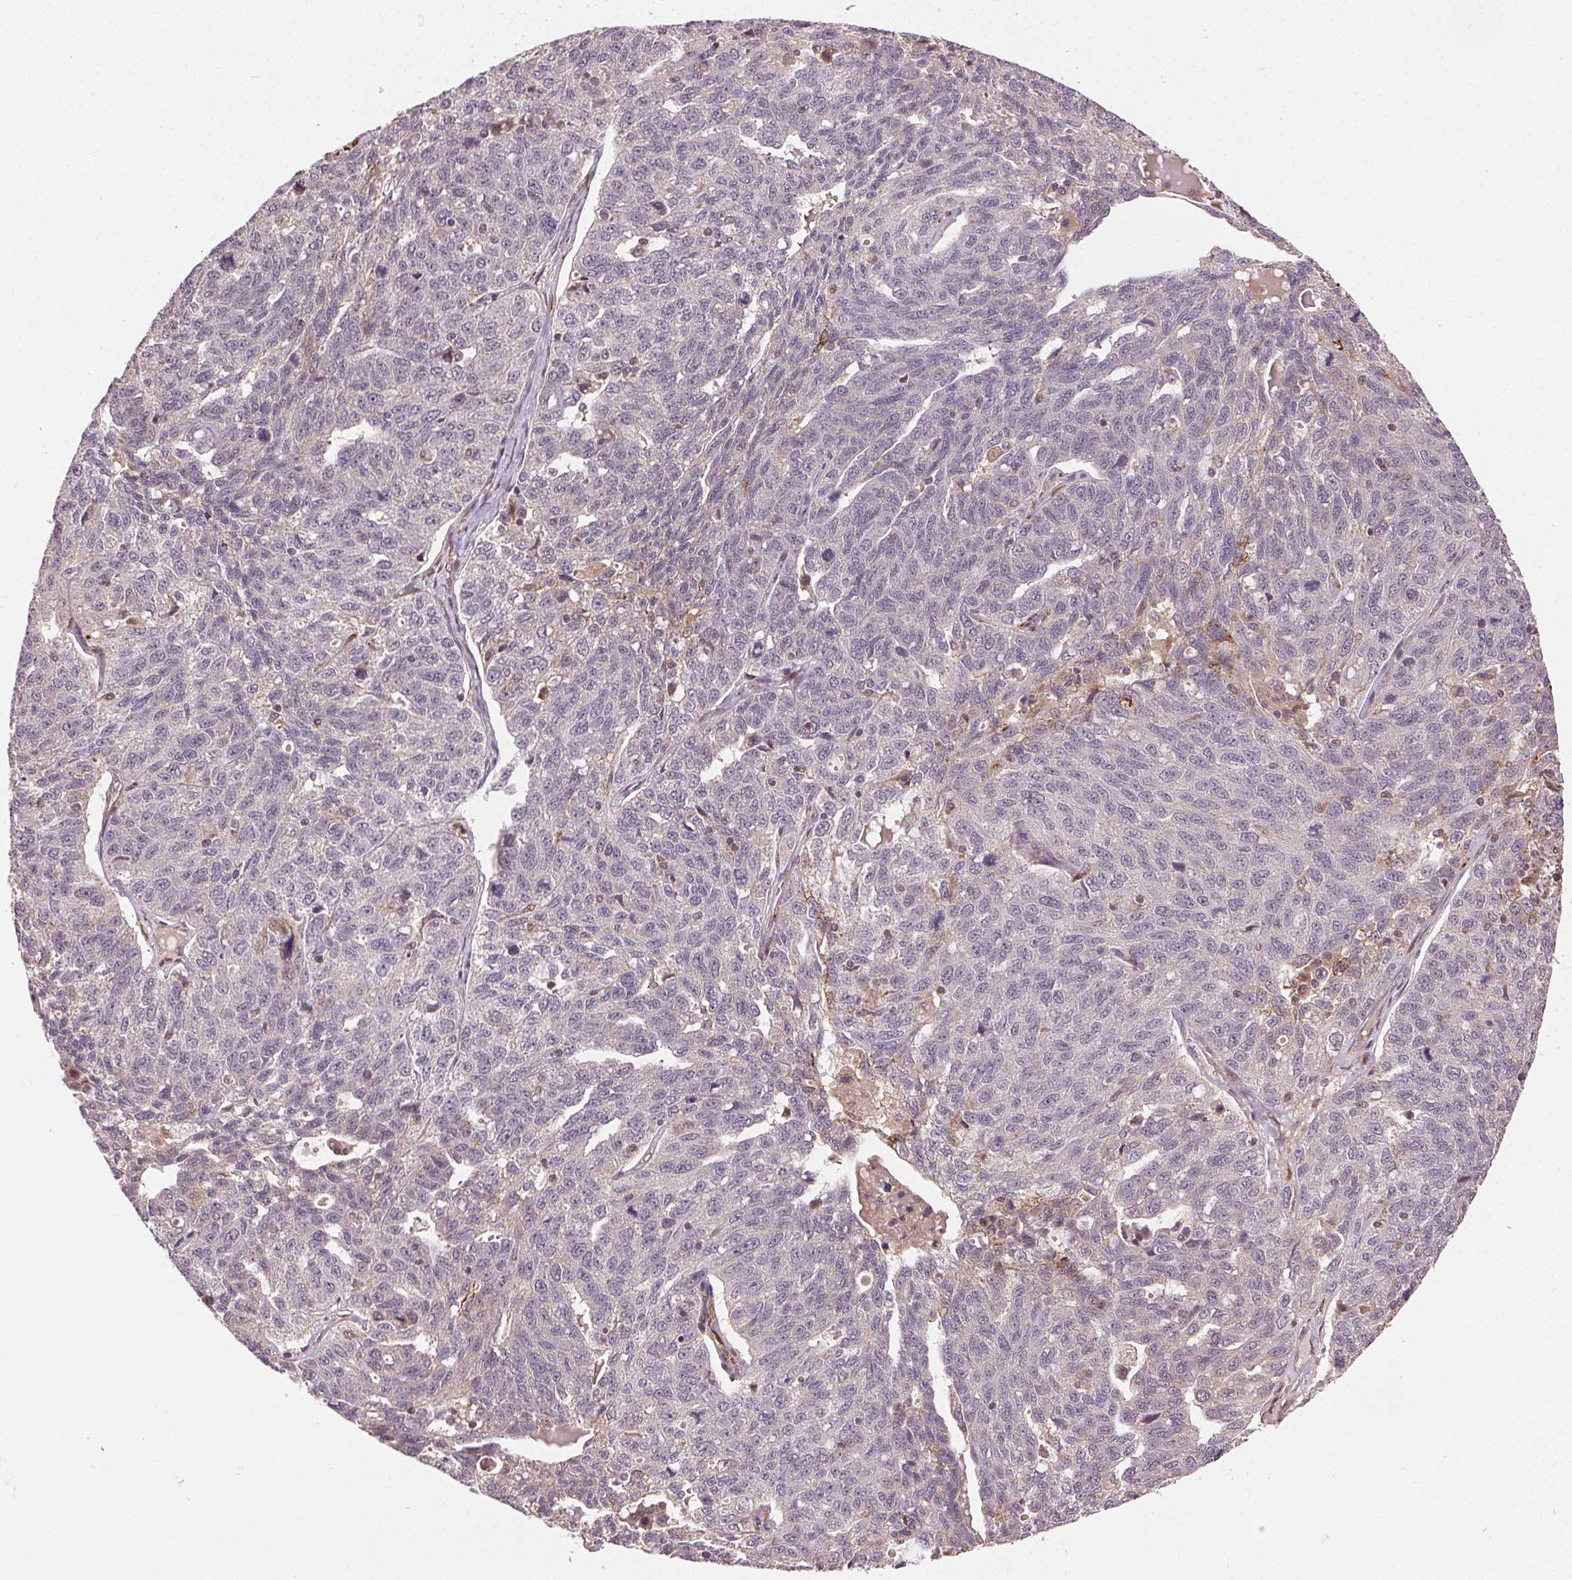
{"staining": {"intensity": "negative", "quantity": "none", "location": "none"}, "tissue": "ovarian cancer", "cell_type": "Tumor cells", "image_type": "cancer", "snomed": [{"axis": "morphology", "description": "Cystadenocarcinoma, serous, NOS"}, {"axis": "topography", "description": "Ovary"}], "caption": "There is no significant expression in tumor cells of ovarian cancer.", "gene": "KLHL15", "patient": {"sex": "female", "age": 71}}